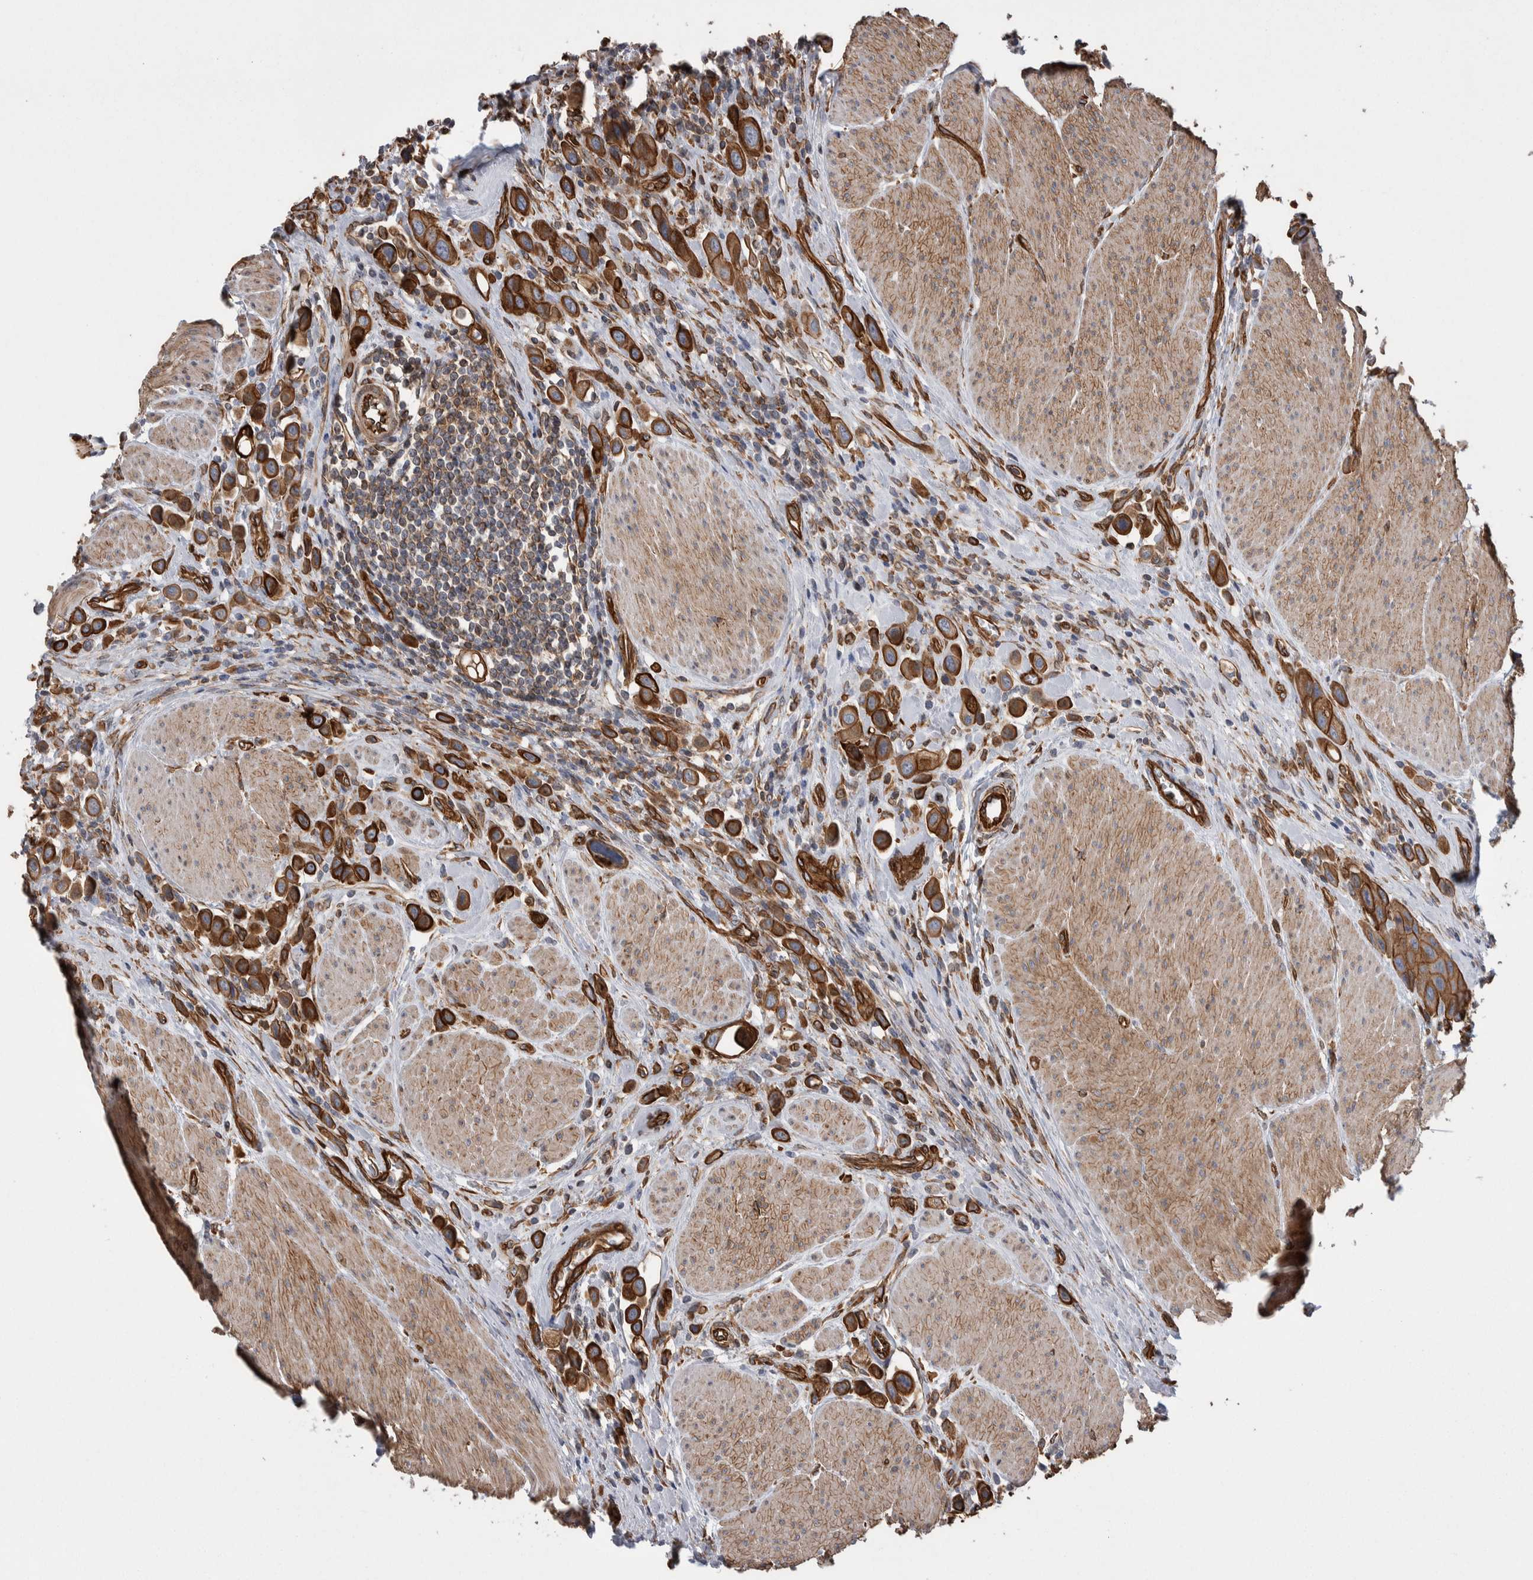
{"staining": {"intensity": "strong", "quantity": ">75%", "location": "cytoplasmic/membranous"}, "tissue": "urothelial cancer", "cell_type": "Tumor cells", "image_type": "cancer", "snomed": [{"axis": "morphology", "description": "Urothelial carcinoma, High grade"}, {"axis": "topography", "description": "Urinary bladder"}], "caption": "High-grade urothelial carcinoma stained with IHC exhibits strong cytoplasmic/membranous positivity in about >75% of tumor cells.", "gene": "KIF12", "patient": {"sex": "male", "age": 50}}